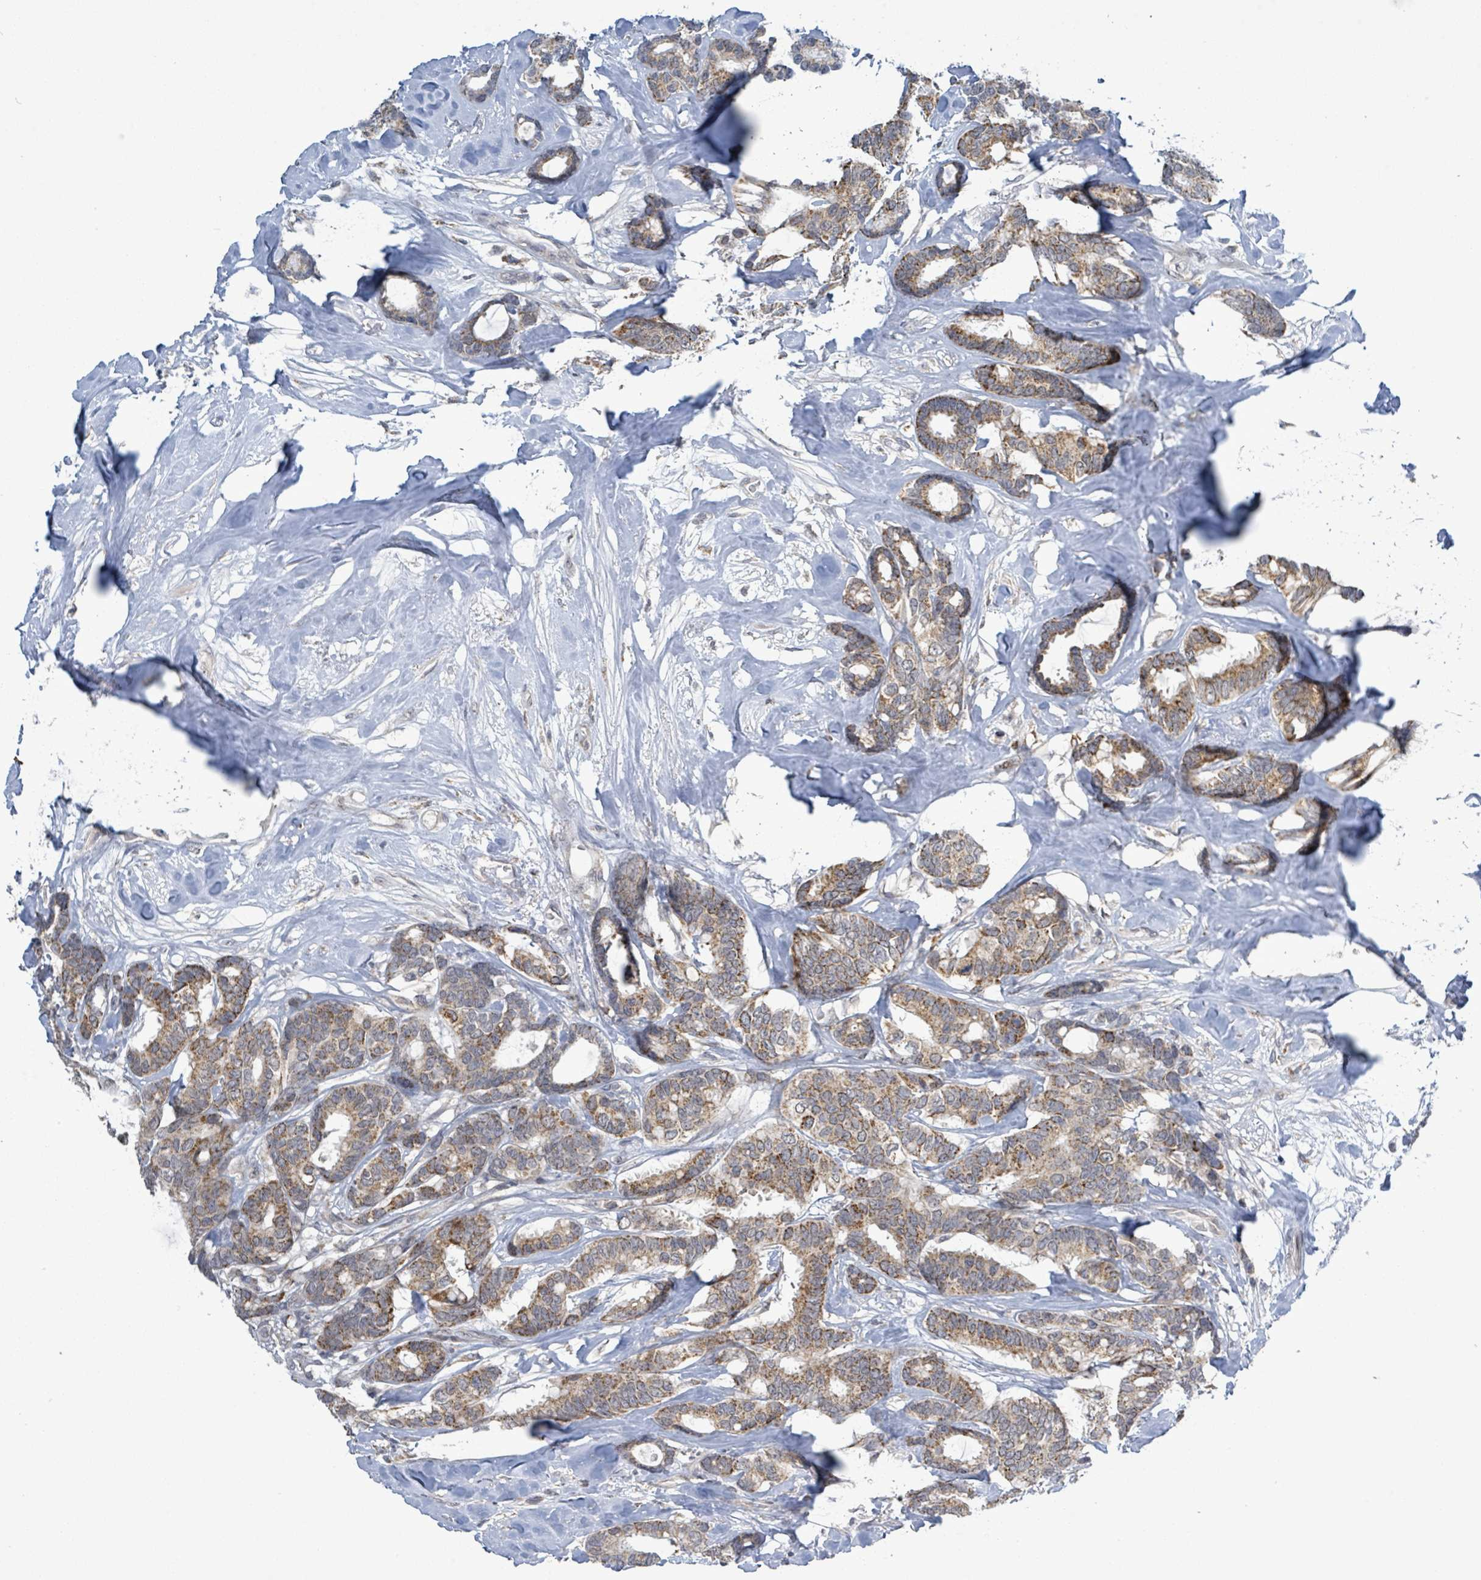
{"staining": {"intensity": "moderate", "quantity": ">75%", "location": "cytoplasmic/membranous"}, "tissue": "breast cancer", "cell_type": "Tumor cells", "image_type": "cancer", "snomed": [{"axis": "morphology", "description": "Duct carcinoma"}, {"axis": "topography", "description": "Breast"}], "caption": "This is a histology image of IHC staining of breast cancer, which shows moderate staining in the cytoplasmic/membranous of tumor cells.", "gene": "COQ10B", "patient": {"sex": "female", "age": 87}}